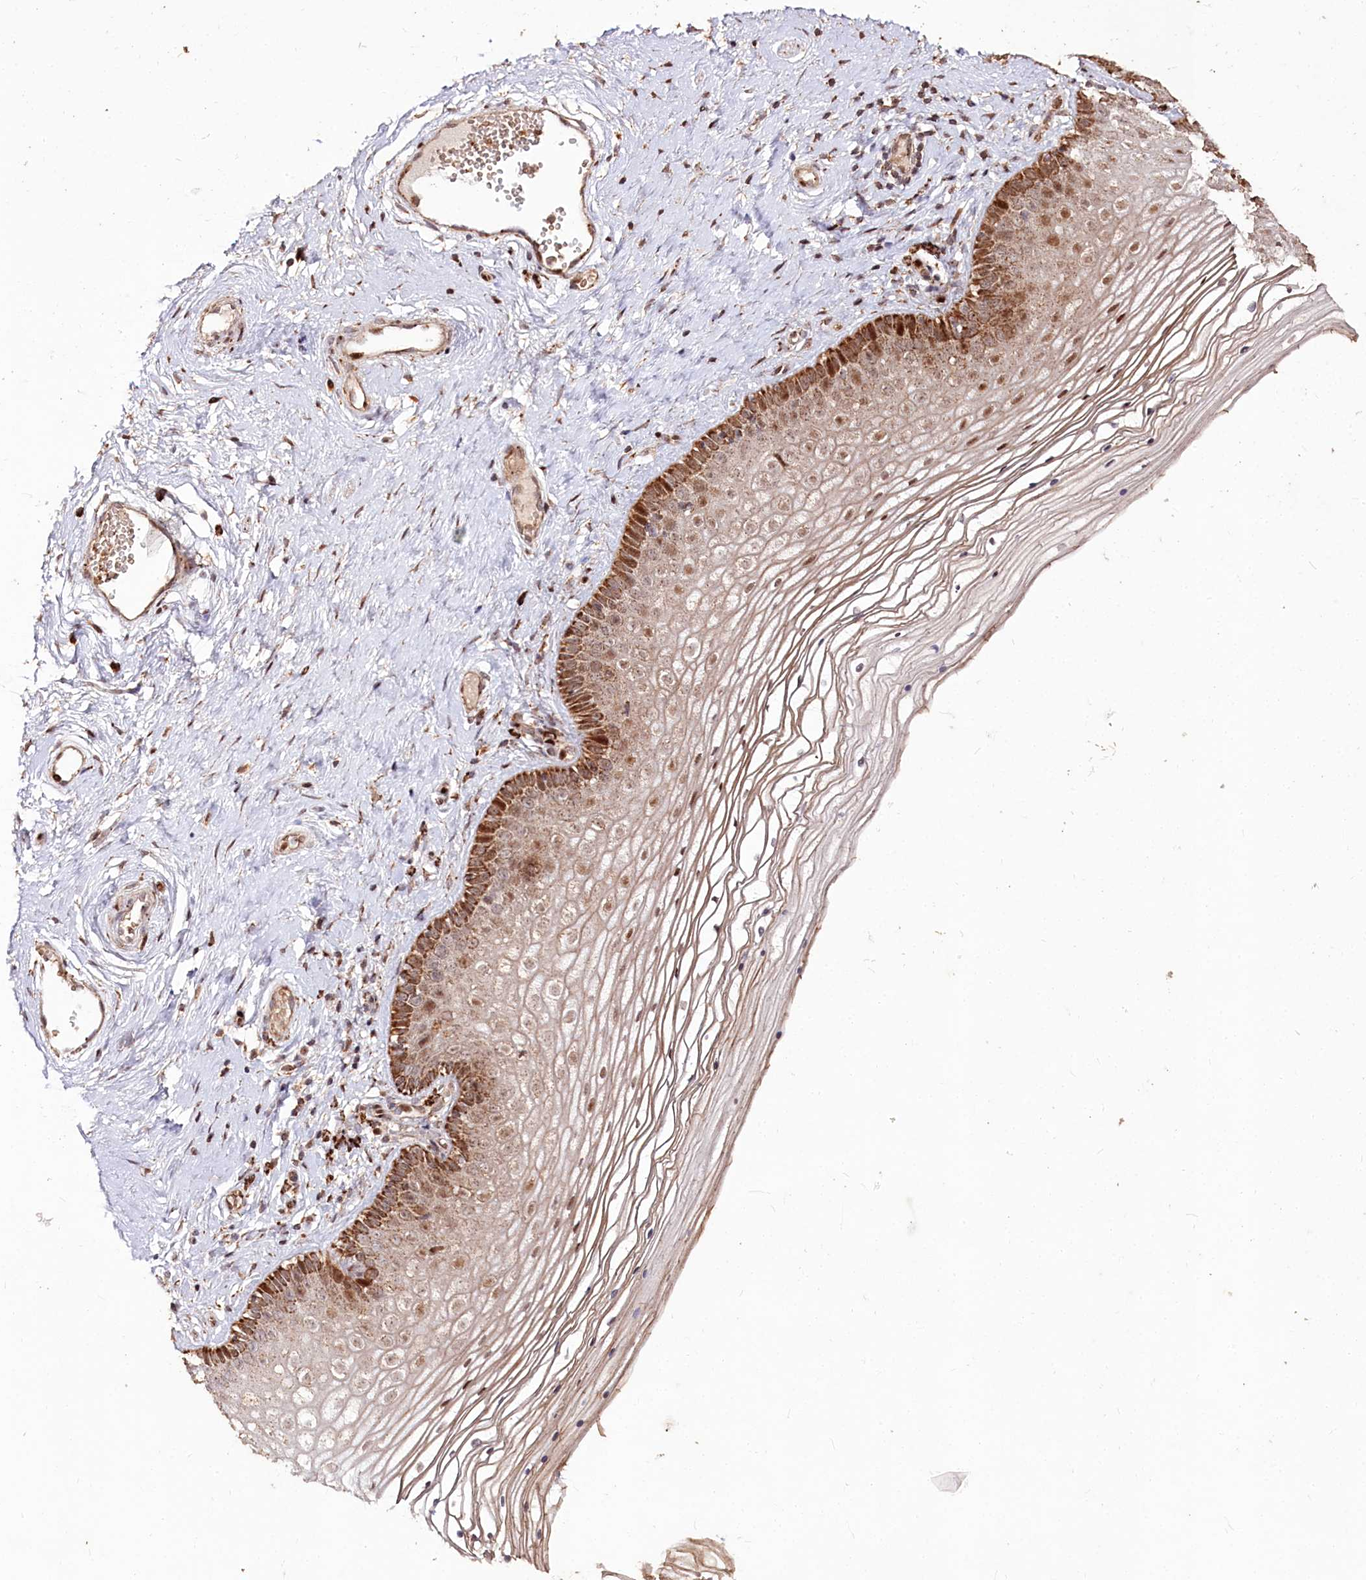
{"staining": {"intensity": "moderate", "quantity": ">75%", "location": "cytoplasmic/membranous,nuclear"}, "tissue": "vagina", "cell_type": "Squamous epithelial cells", "image_type": "normal", "snomed": [{"axis": "morphology", "description": "Normal tissue, NOS"}, {"axis": "topography", "description": "Vagina"}], "caption": "This histopathology image exhibits immunohistochemistry staining of benign vagina, with medium moderate cytoplasmic/membranous,nuclear positivity in approximately >75% of squamous epithelial cells.", "gene": "CARD19", "patient": {"sex": "female", "age": 46}}